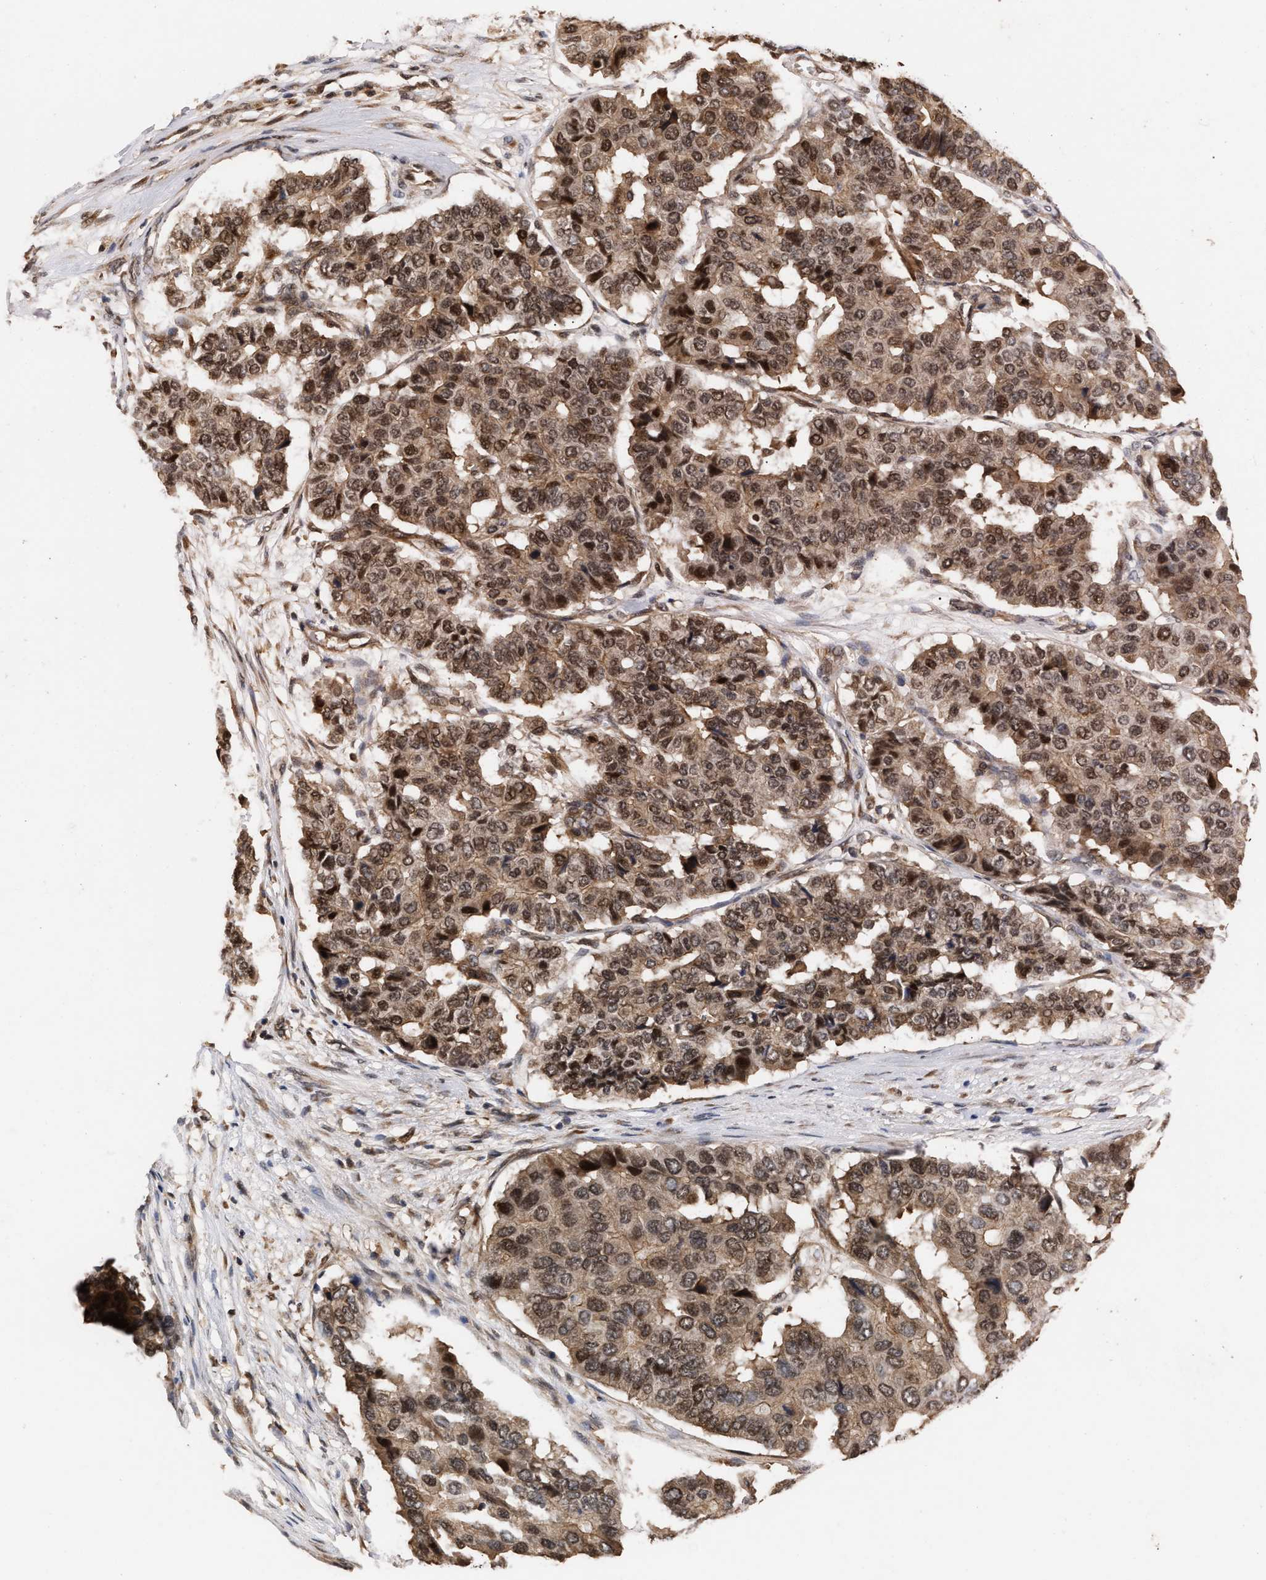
{"staining": {"intensity": "moderate", "quantity": ">75%", "location": "cytoplasmic/membranous,nuclear"}, "tissue": "pancreatic cancer", "cell_type": "Tumor cells", "image_type": "cancer", "snomed": [{"axis": "morphology", "description": "Adenocarcinoma, NOS"}, {"axis": "topography", "description": "Pancreas"}], "caption": "Protein expression analysis of adenocarcinoma (pancreatic) shows moderate cytoplasmic/membranous and nuclear expression in approximately >75% of tumor cells.", "gene": "ABHD5", "patient": {"sex": "male", "age": 50}}